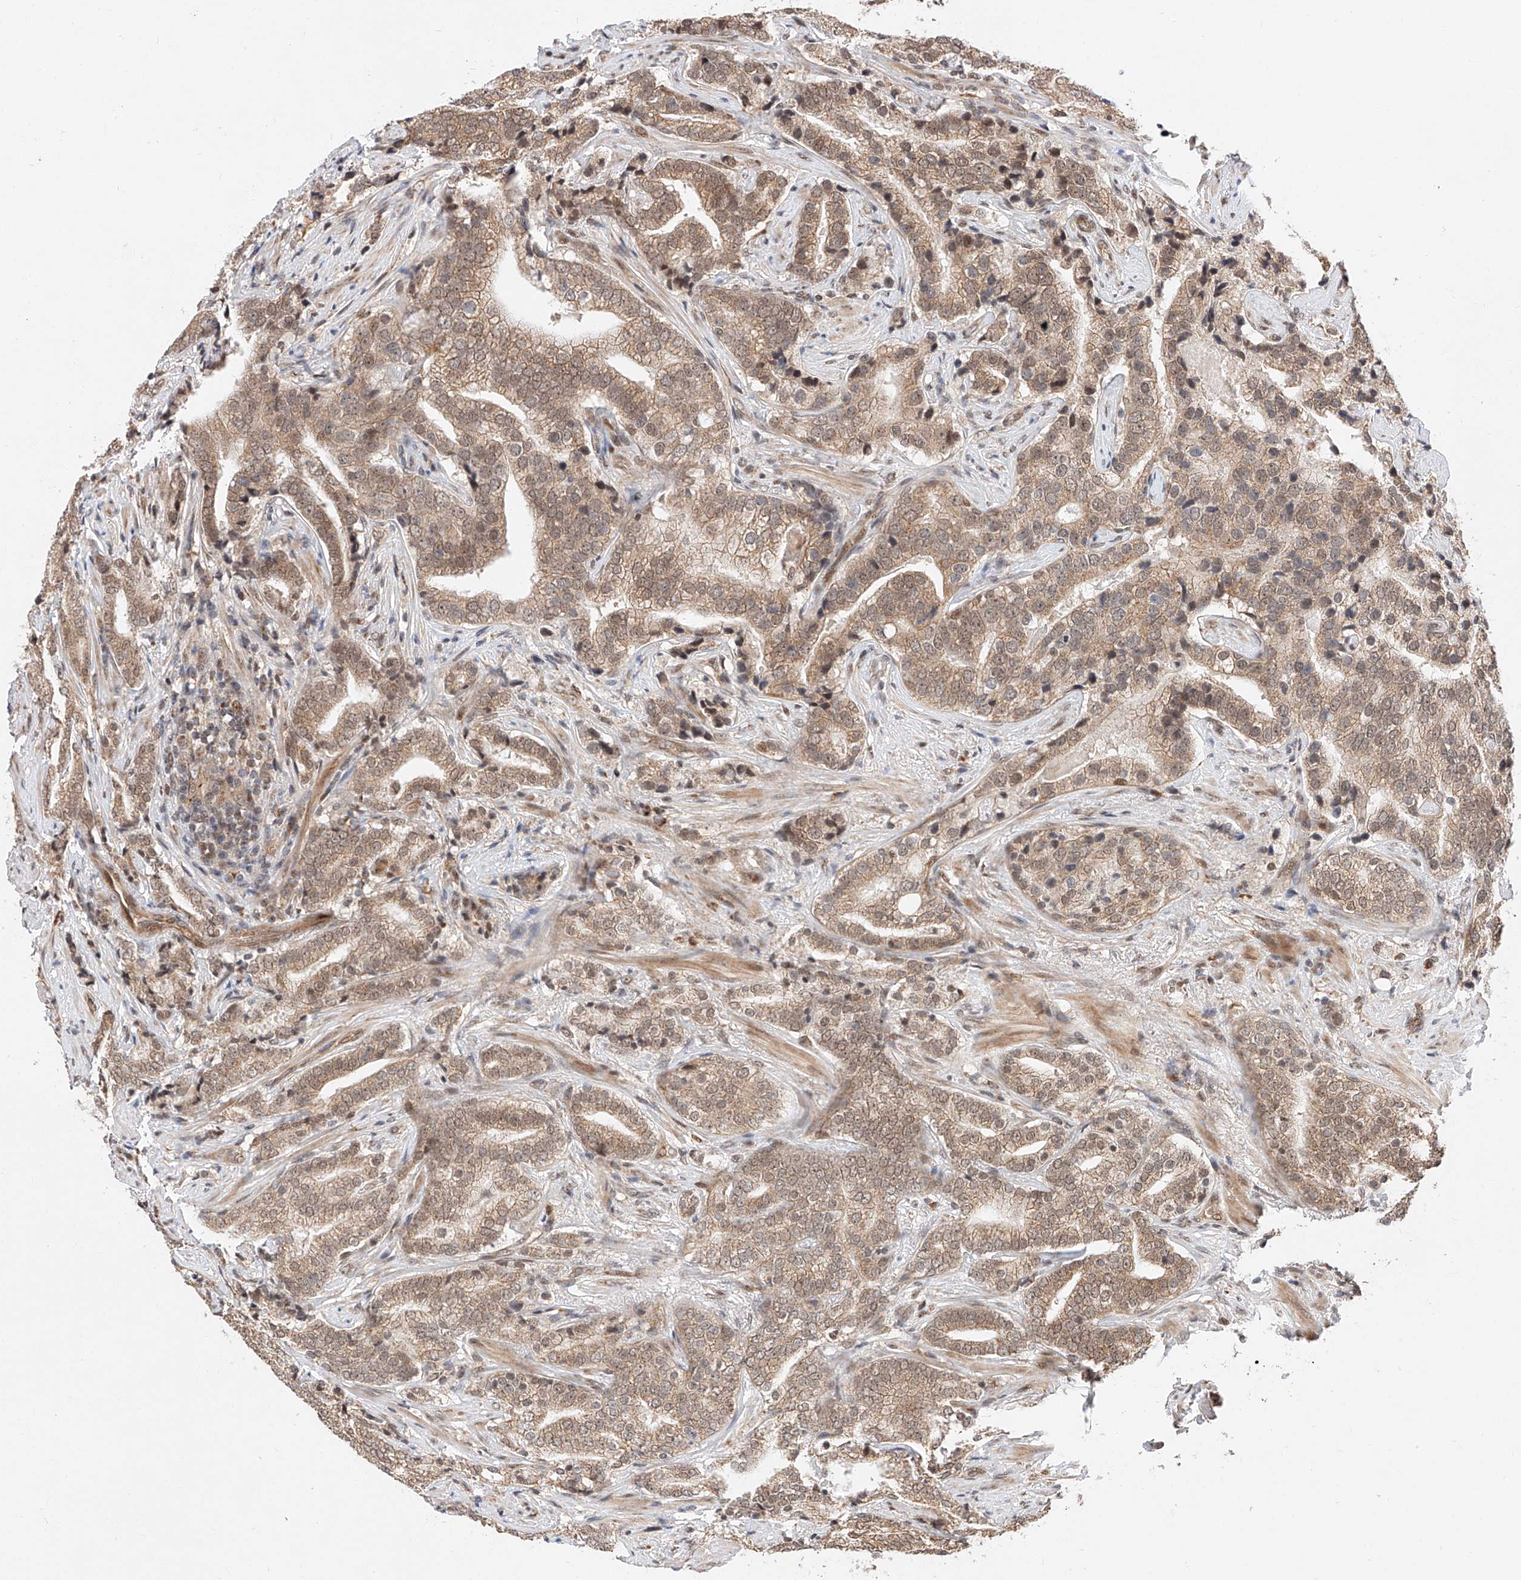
{"staining": {"intensity": "weak", "quantity": ">75%", "location": "cytoplasmic/membranous,nuclear"}, "tissue": "prostate cancer", "cell_type": "Tumor cells", "image_type": "cancer", "snomed": [{"axis": "morphology", "description": "Adenocarcinoma, High grade"}, {"axis": "topography", "description": "Prostate"}], "caption": "Tumor cells display weak cytoplasmic/membranous and nuclear staining in approximately >75% of cells in prostate cancer (high-grade adenocarcinoma).", "gene": "THTPA", "patient": {"sex": "male", "age": 57}}